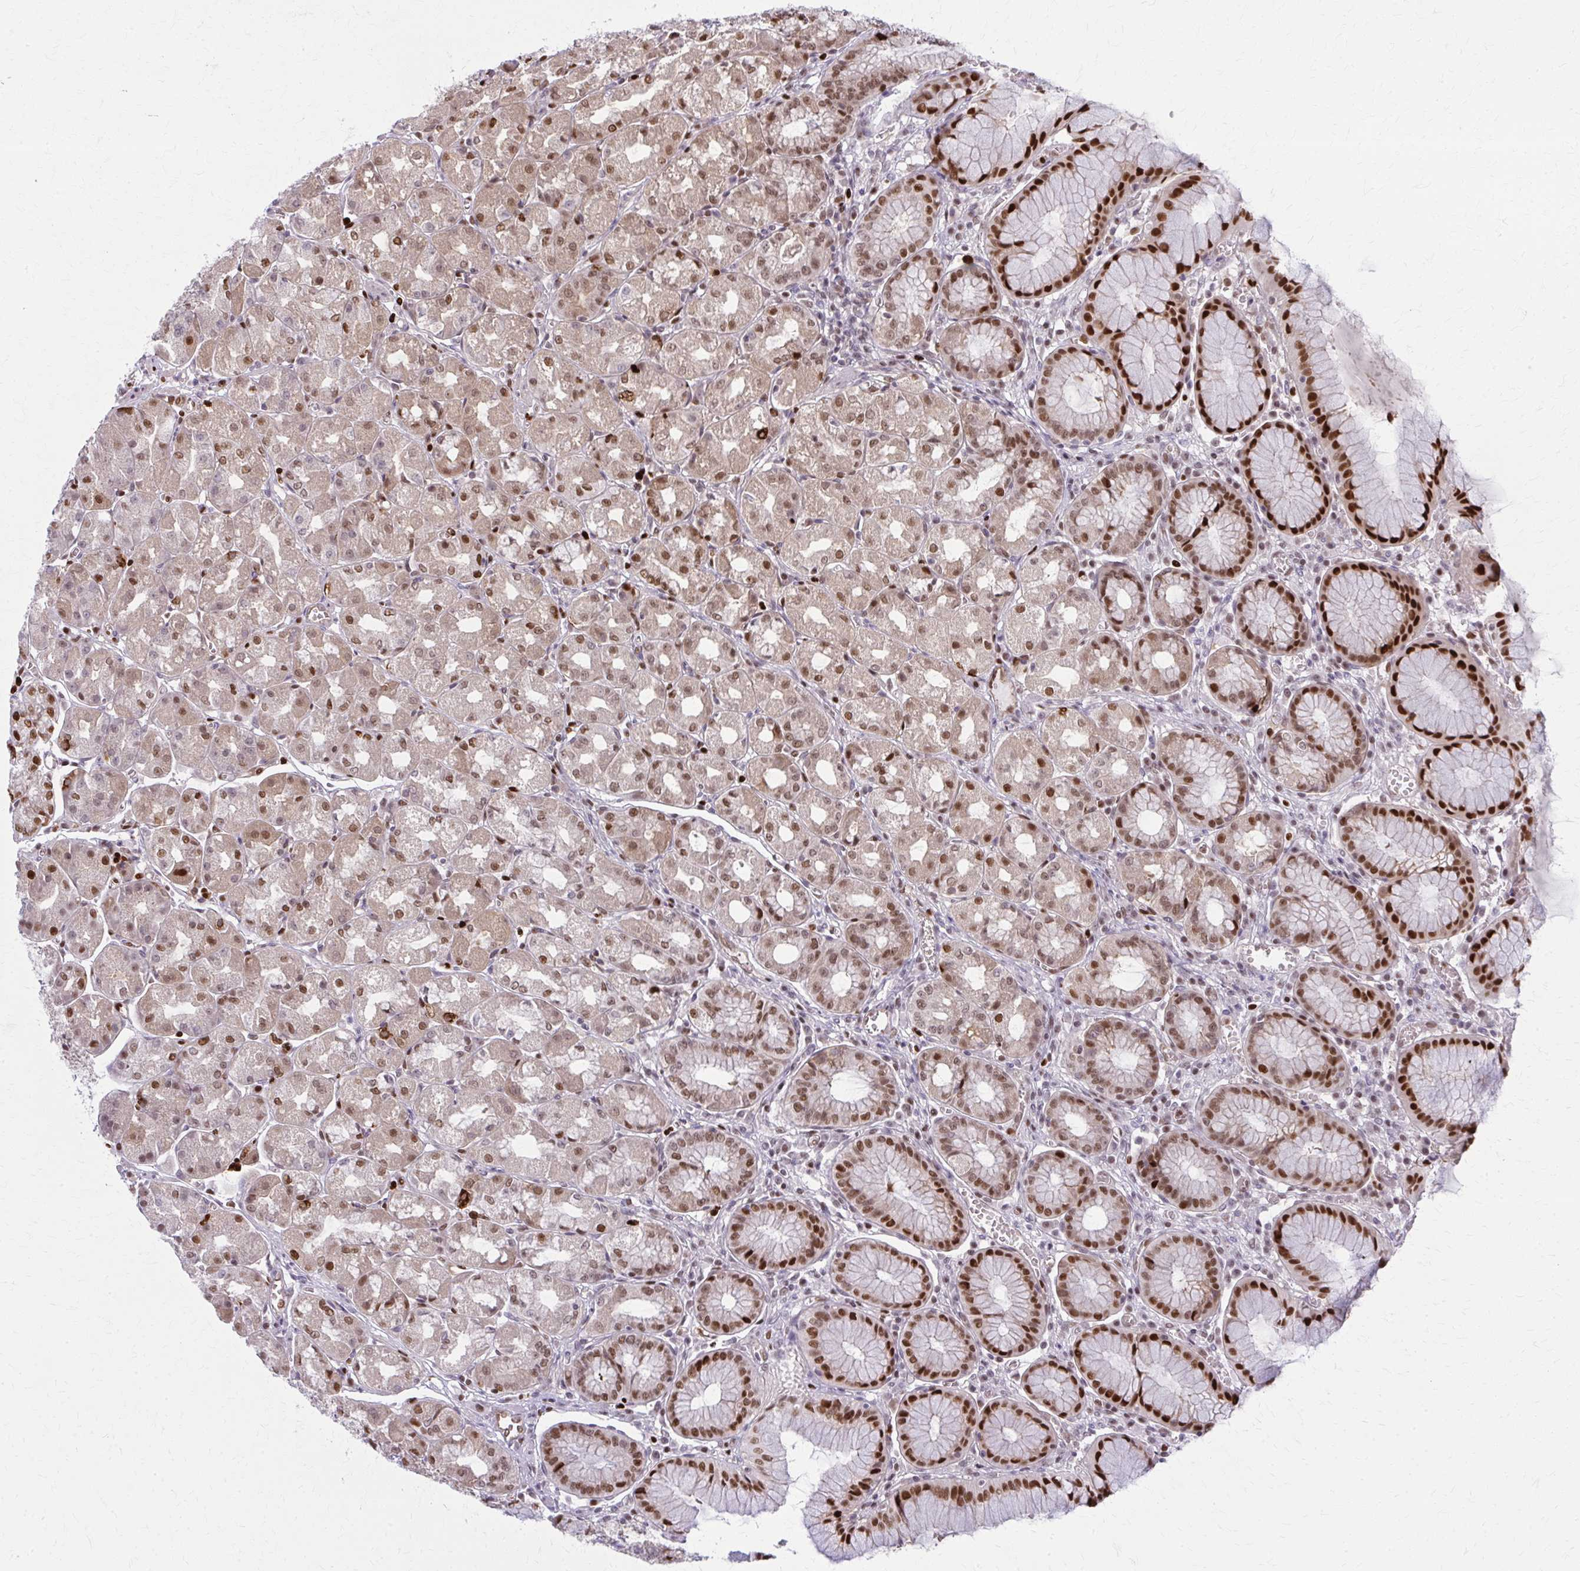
{"staining": {"intensity": "strong", "quantity": ">75%", "location": "cytoplasmic/membranous,nuclear"}, "tissue": "stomach", "cell_type": "Glandular cells", "image_type": "normal", "snomed": [{"axis": "morphology", "description": "Normal tissue, NOS"}, {"axis": "topography", "description": "Stomach"}], "caption": "Protein staining of unremarkable stomach shows strong cytoplasmic/membranous,nuclear positivity in about >75% of glandular cells.", "gene": "ZNF559", "patient": {"sex": "male", "age": 55}}